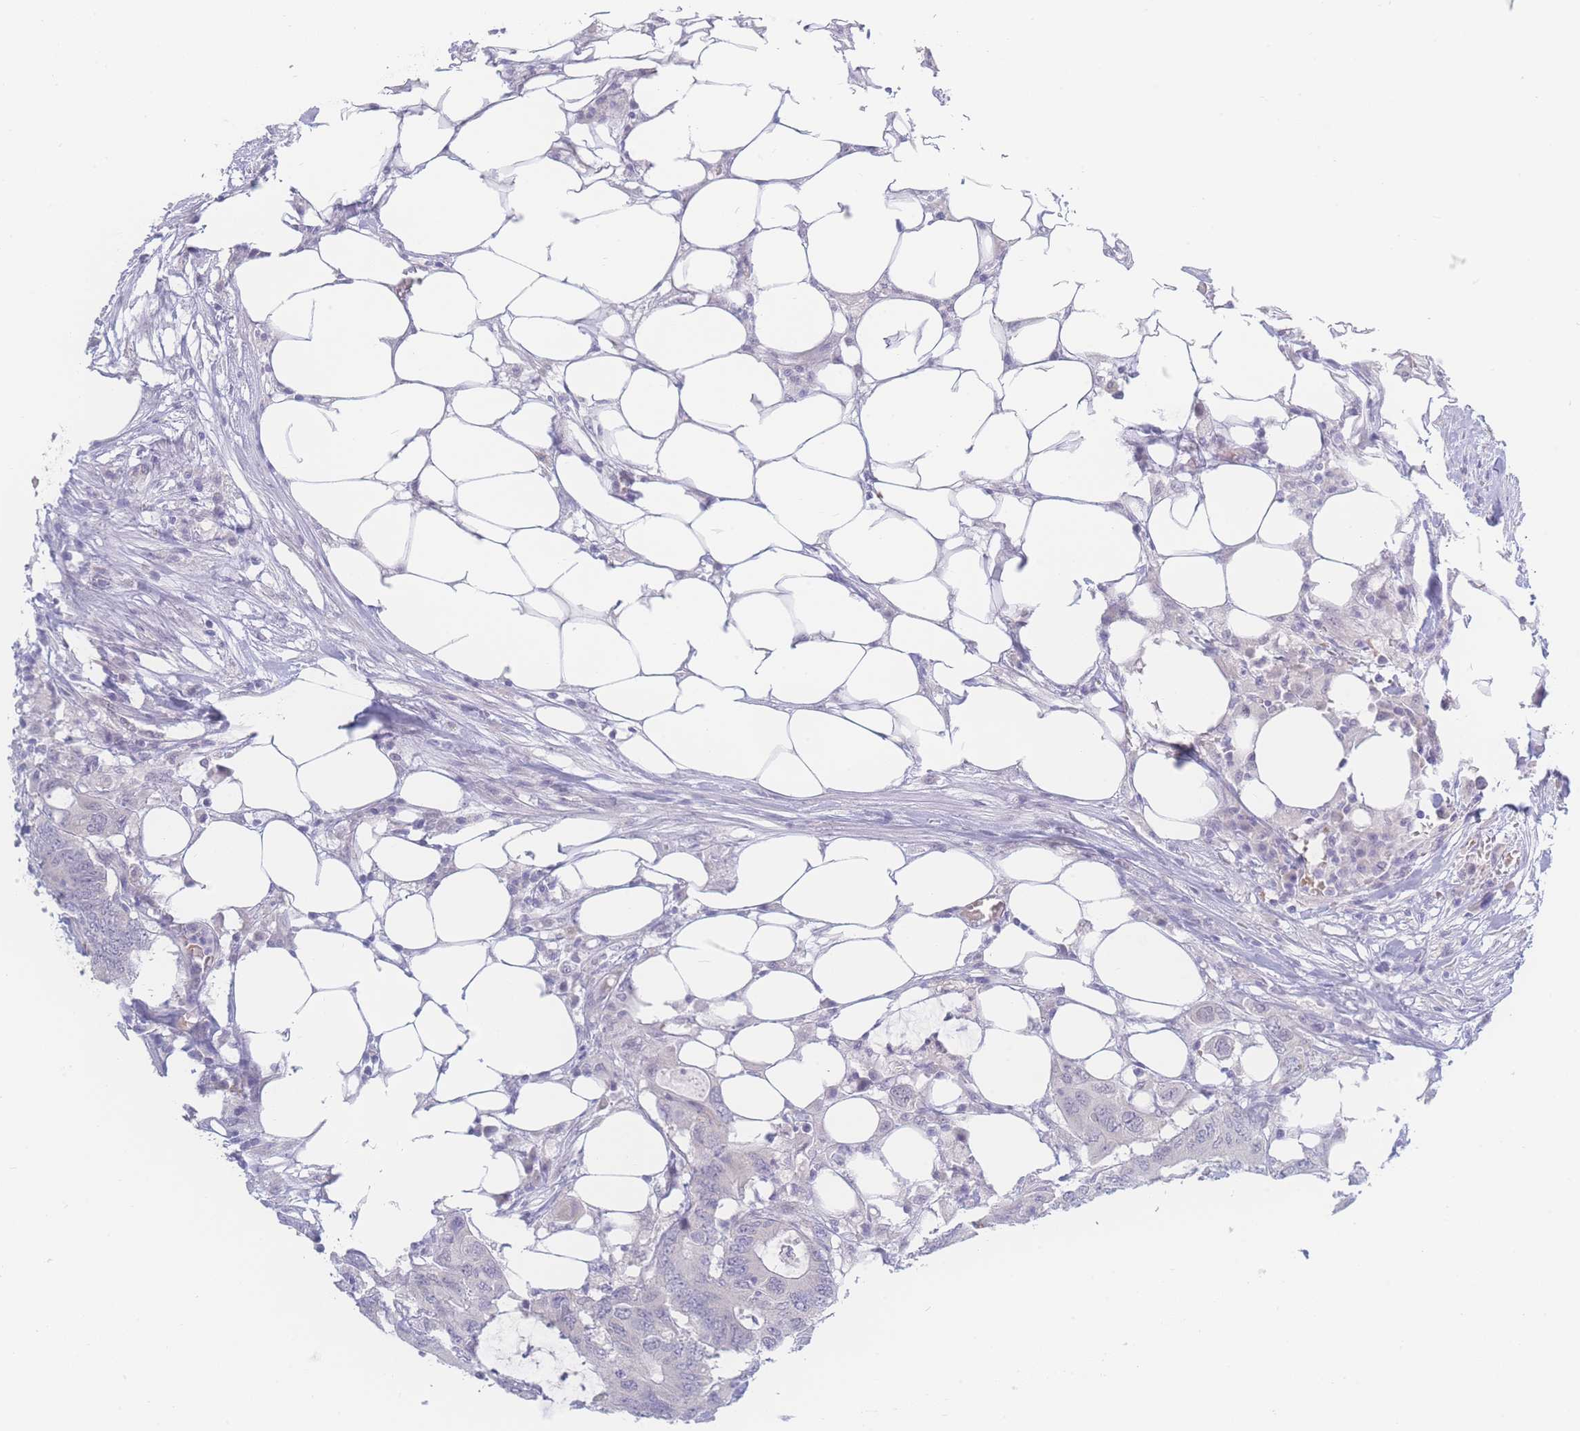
{"staining": {"intensity": "negative", "quantity": "none", "location": "none"}, "tissue": "colorectal cancer", "cell_type": "Tumor cells", "image_type": "cancer", "snomed": [{"axis": "morphology", "description": "Adenocarcinoma, NOS"}, {"axis": "topography", "description": "Colon"}], "caption": "Protein analysis of colorectal cancer (adenocarcinoma) reveals no significant staining in tumor cells. (Stains: DAB (3,3'-diaminobenzidine) immunohistochemistry (IHC) with hematoxylin counter stain, Microscopy: brightfield microscopy at high magnification).", "gene": "PRSS22", "patient": {"sex": "male", "age": 71}}